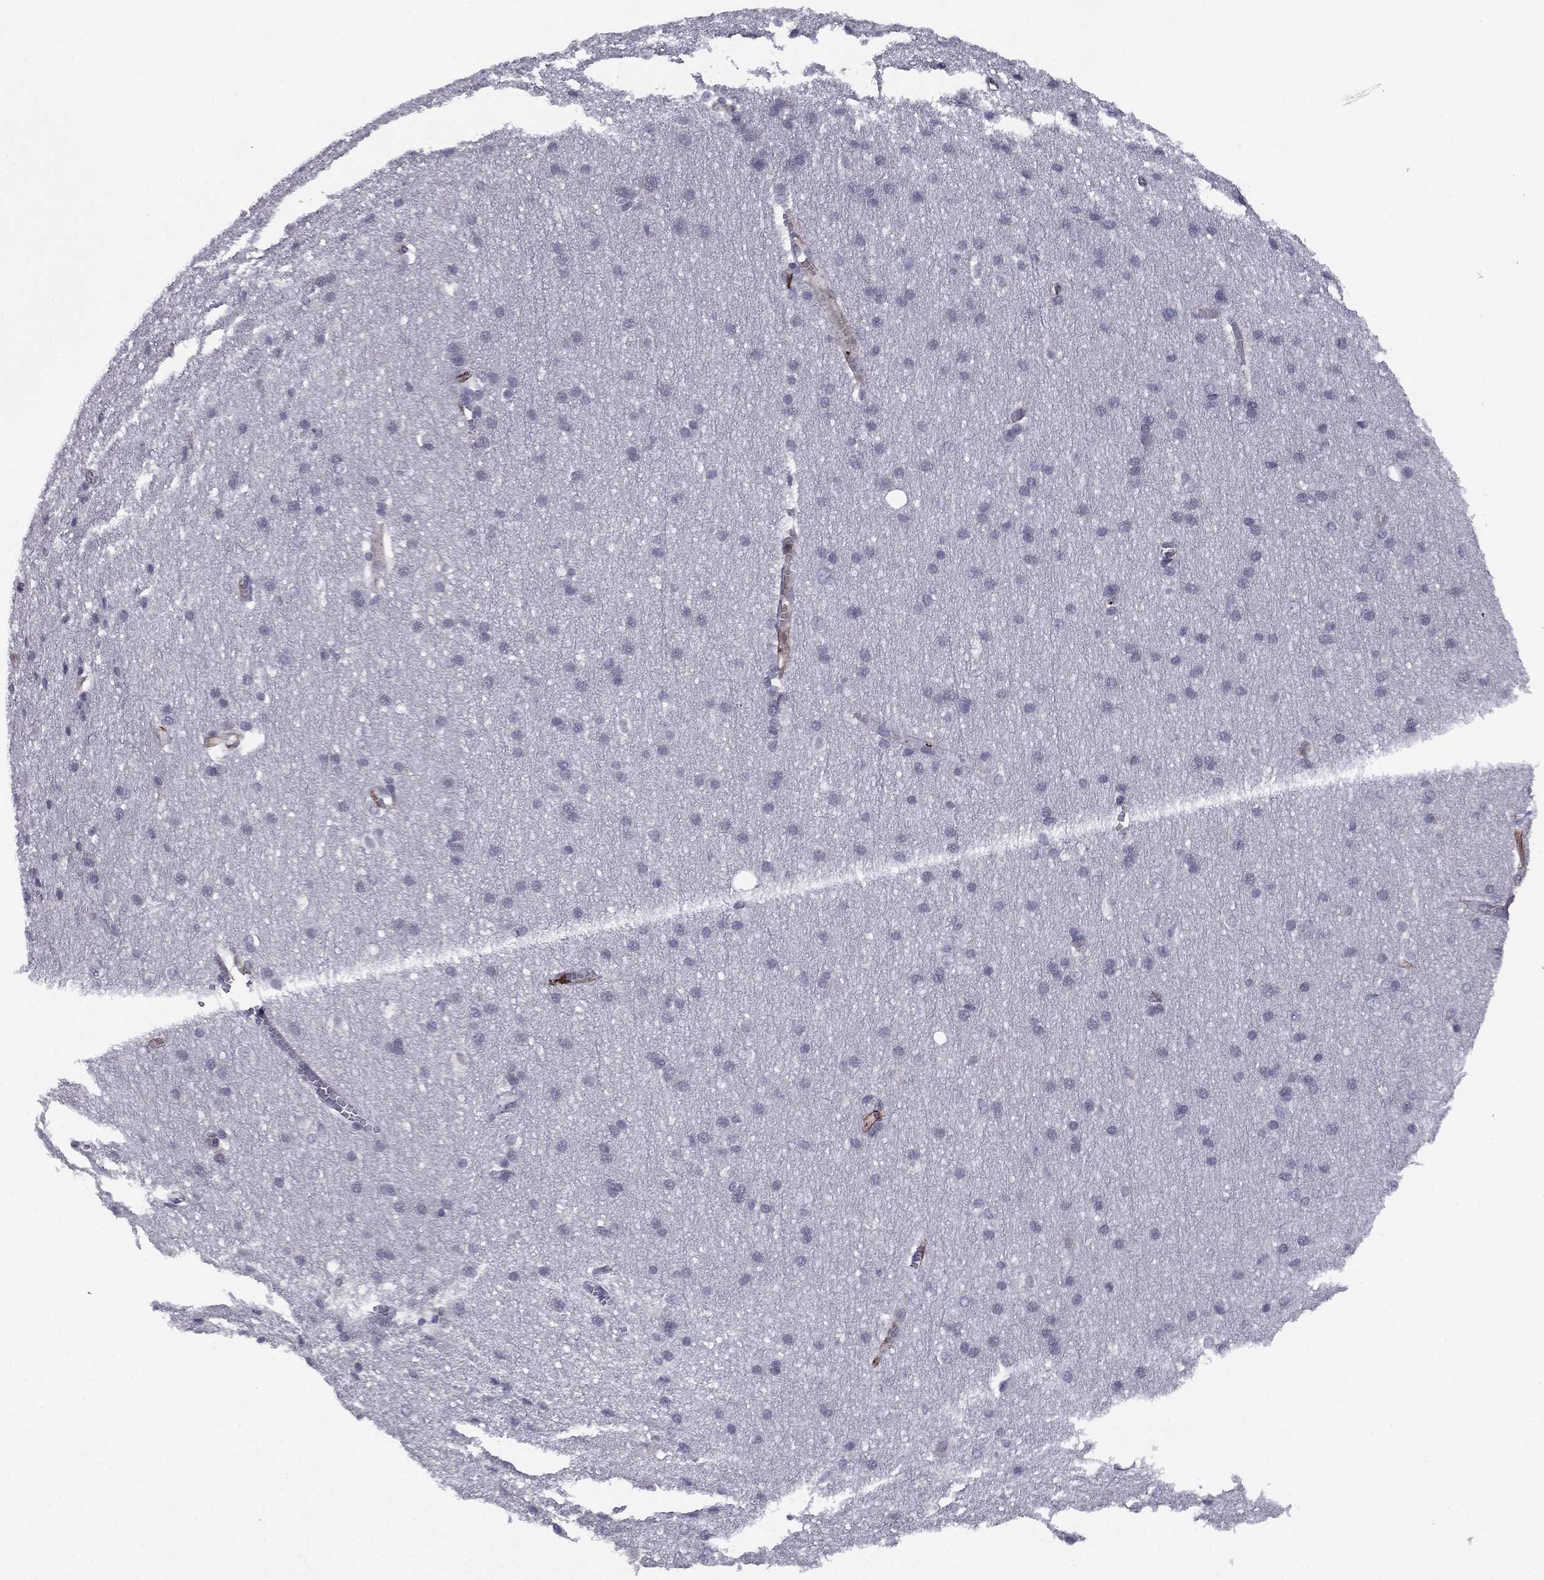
{"staining": {"intensity": "negative", "quantity": "none", "location": "none"}, "tissue": "cerebral cortex", "cell_type": "Endothelial cells", "image_type": "normal", "snomed": [{"axis": "morphology", "description": "Normal tissue, NOS"}, {"axis": "topography", "description": "Cerebral cortex"}], "caption": "Endothelial cells show no significant positivity in unremarkable cerebral cortex. The staining was performed using DAB (3,3'-diaminobenzidine) to visualize the protein expression in brown, while the nuclei were stained in blue with hematoxylin (Magnification: 20x).", "gene": "ANKS4B", "patient": {"sex": "male", "age": 37}}